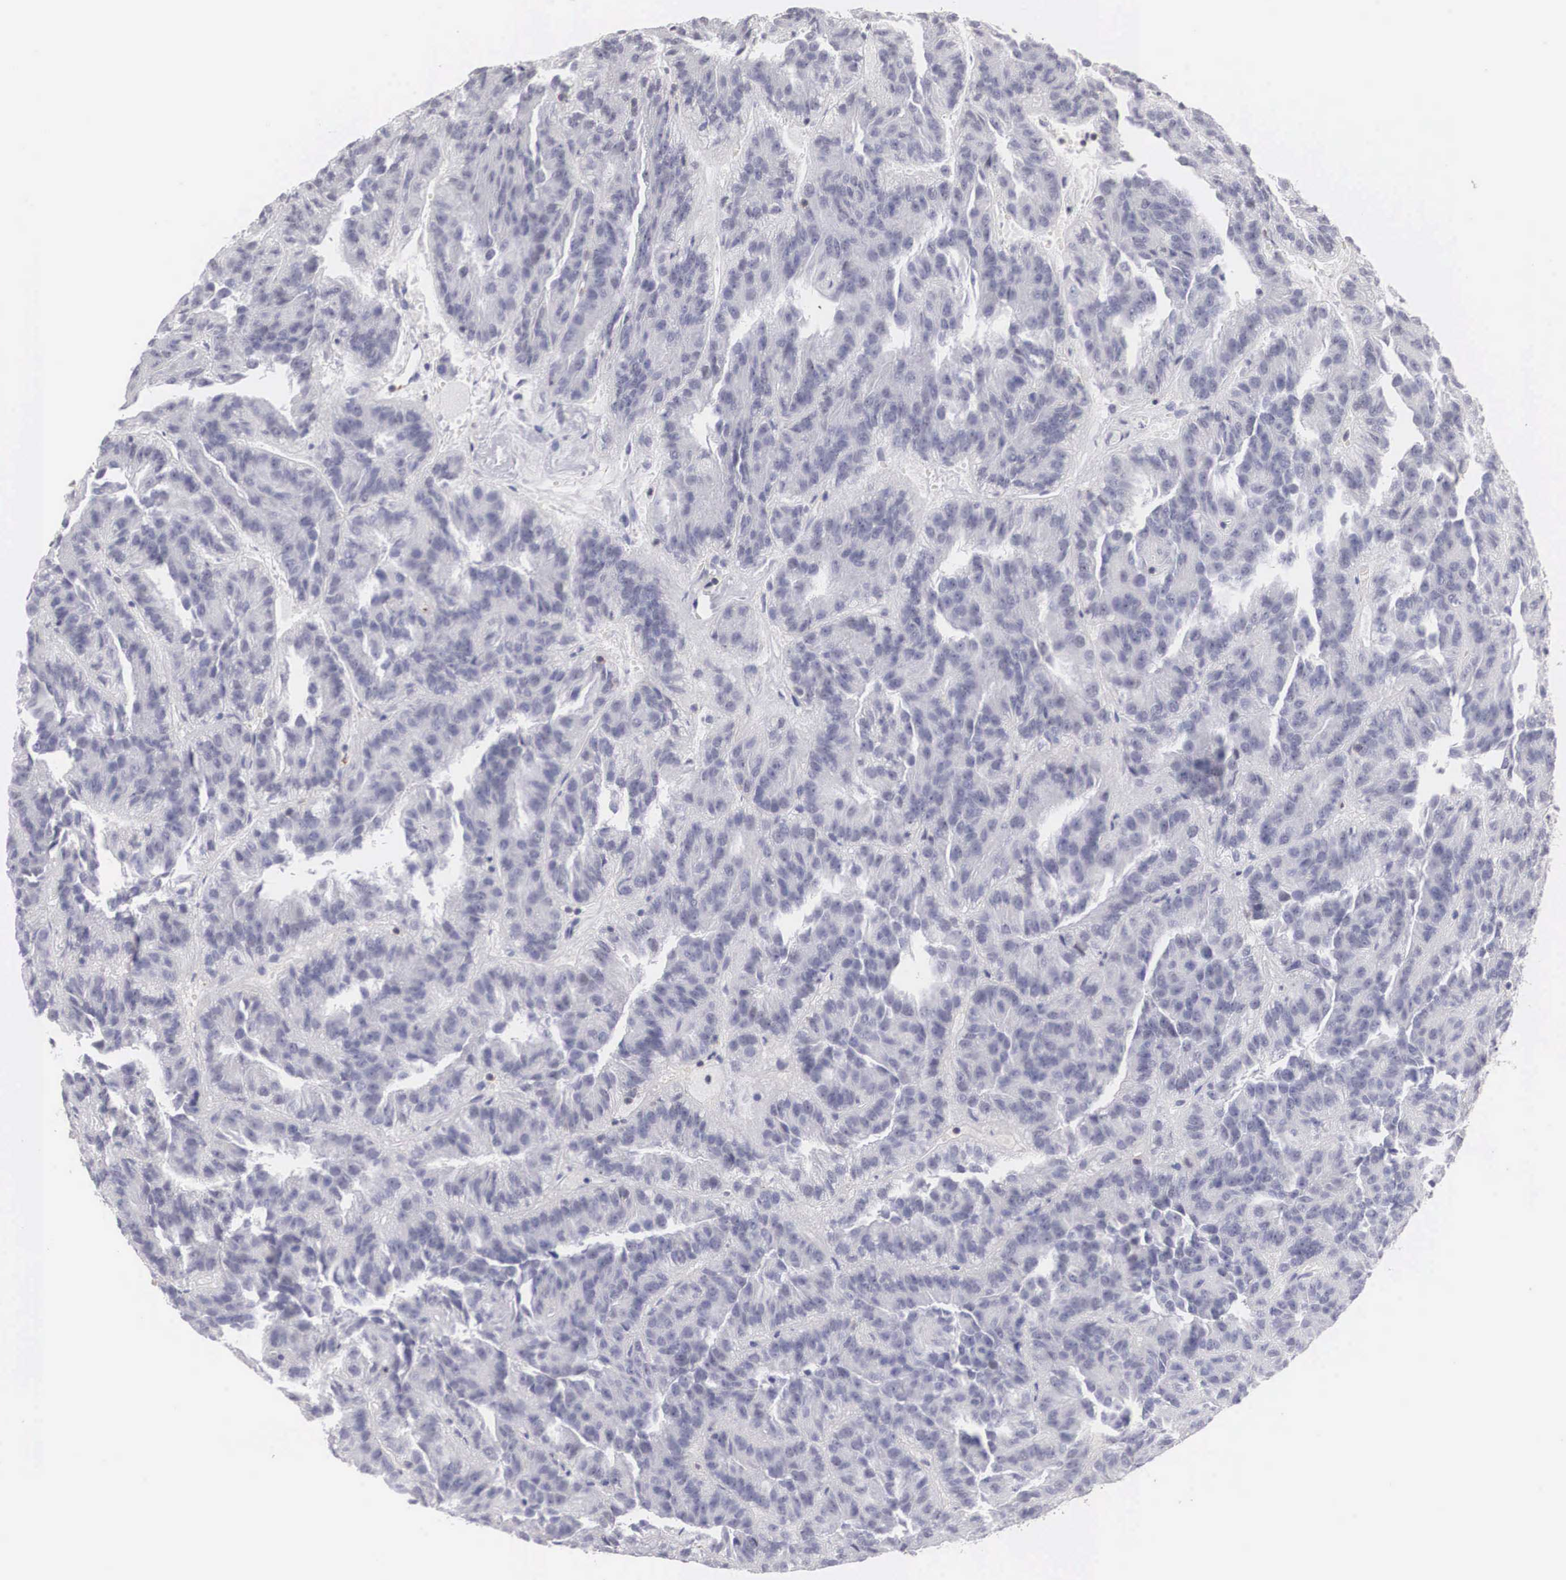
{"staining": {"intensity": "negative", "quantity": "none", "location": "none"}, "tissue": "renal cancer", "cell_type": "Tumor cells", "image_type": "cancer", "snomed": [{"axis": "morphology", "description": "Adenocarcinoma, NOS"}, {"axis": "topography", "description": "Kidney"}], "caption": "Micrograph shows no protein staining in tumor cells of renal cancer tissue.", "gene": "FAM47A", "patient": {"sex": "male", "age": 46}}